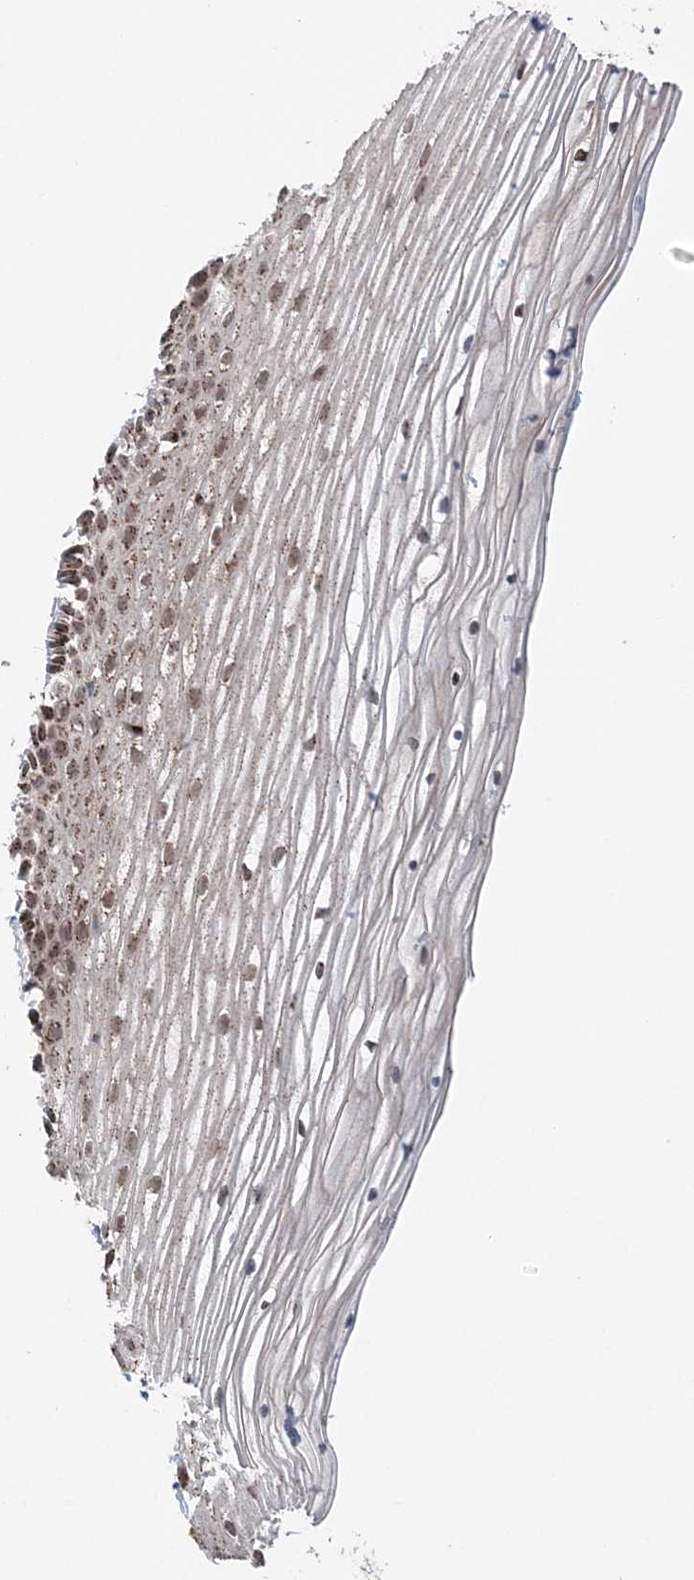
{"staining": {"intensity": "moderate", "quantity": "25%-75%", "location": "cytoplasmic/membranous,nuclear"}, "tissue": "vagina", "cell_type": "Squamous epithelial cells", "image_type": "normal", "snomed": [{"axis": "morphology", "description": "Normal tissue, NOS"}, {"axis": "topography", "description": "Vagina"}, {"axis": "topography", "description": "Cervix"}], "caption": "Immunohistochemical staining of benign vagina demonstrates moderate cytoplasmic/membranous,nuclear protein positivity in about 25%-75% of squamous epithelial cells. (Brightfield microscopy of DAB IHC at high magnification).", "gene": "TMED10", "patient": {"sex": "female", "age": 40}}